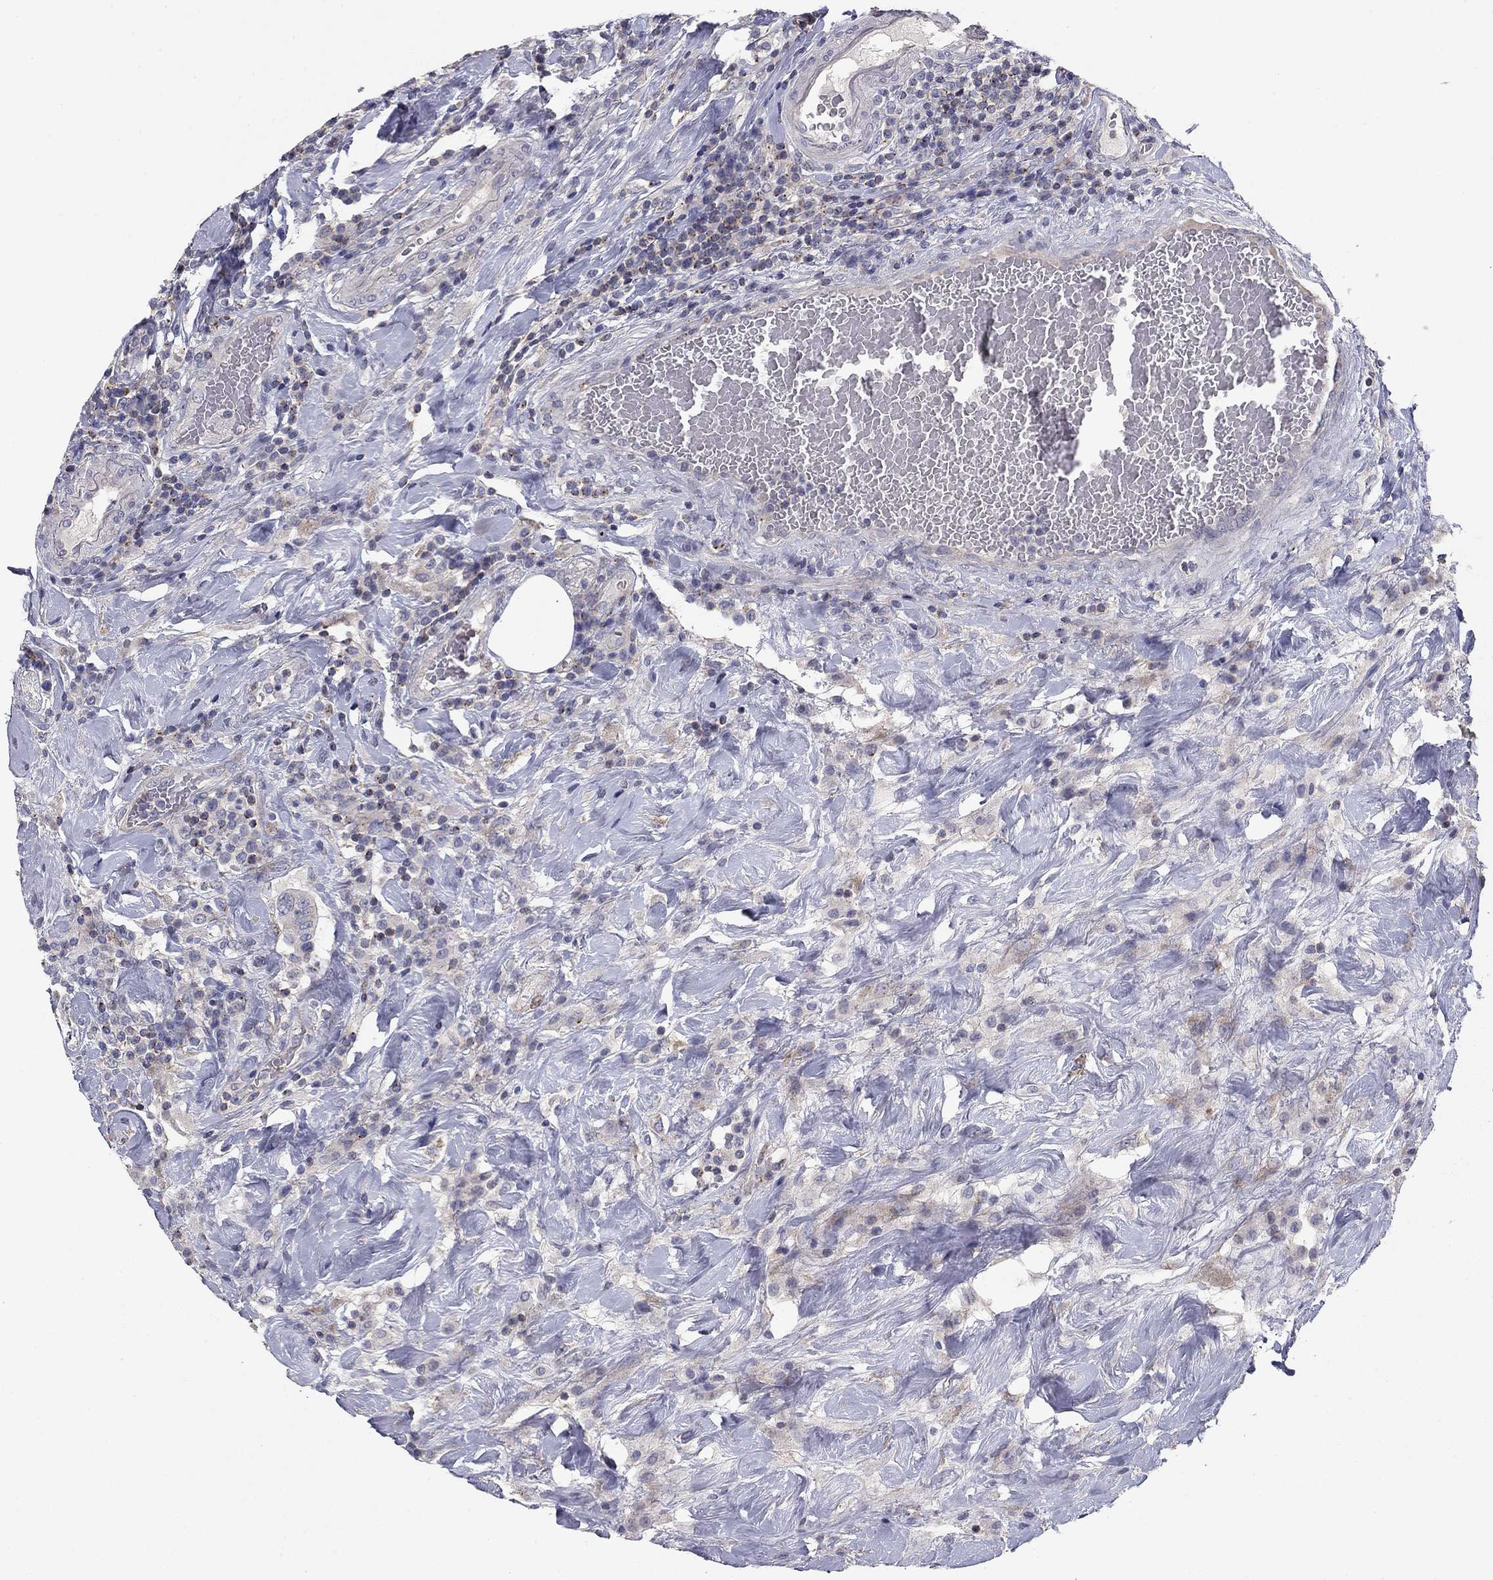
{"staining": {"intensity": "negative", "quantity": "none", "location": "none"}, "tissue": "colorectal cancer", "cell_type": "Tumor cells", "image_type": "cancer", "snomed": [{"axis": "morphology", "description": "Adenocarcinoma, NOS"}, {"axis": "topography", "description": "Colon"}], "caption": "An immunohistochemistry (IHC) micrograph of adenocarcinoma (colorectal) is shown. There is no staining in tumor cells of adenocarcinoma (colorectal). (DAB (3,3'-diaminobenzidine) immunohistochemistry visualized using brightfield microscopy, high magnification).", "gene": "SEPTIN3", "patient": {"sex": "female", "age": 69}}